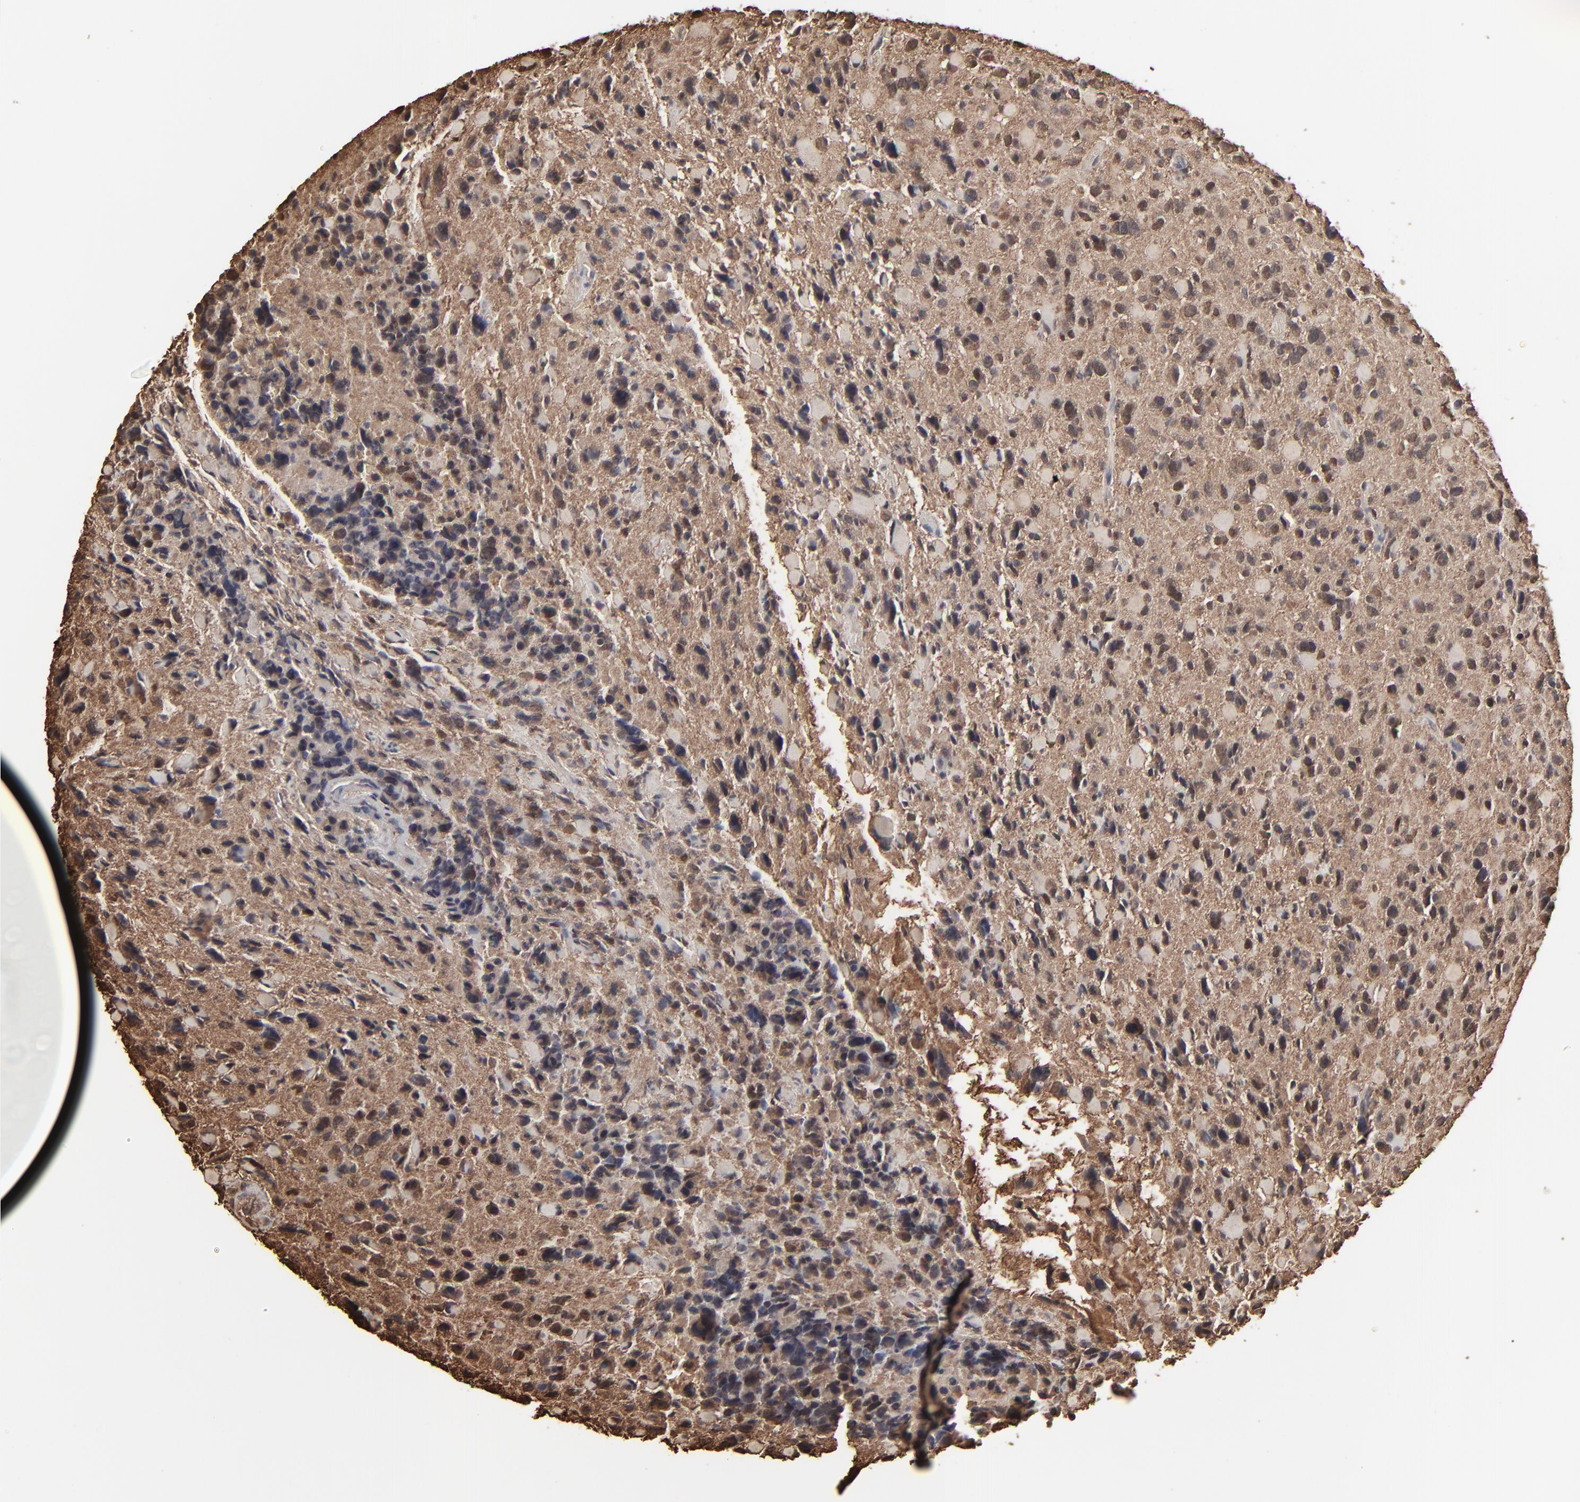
{"staining": {"intensity": "moderate", "quantity": ">75%", "location": "cytoplasmic/membranous"}, "tissue": "glioma", "cell_type": "Tumor cells", "image_type": "cancer", "snomed": [{"axis": "morphology", "description": "Glioma, malignant, High grade"}, {"axis": "topography", "description": "Brain"}], "caption": "Approximately >75% of tumor cells in human malignant glioma (high-grade) demonstrate moderate cytoplasmic/membranous protein expression as visualized by brown immunohistochemical staining.", "gene": "NME1-NME2", "patient": {"sex": "female", "age": 37}}